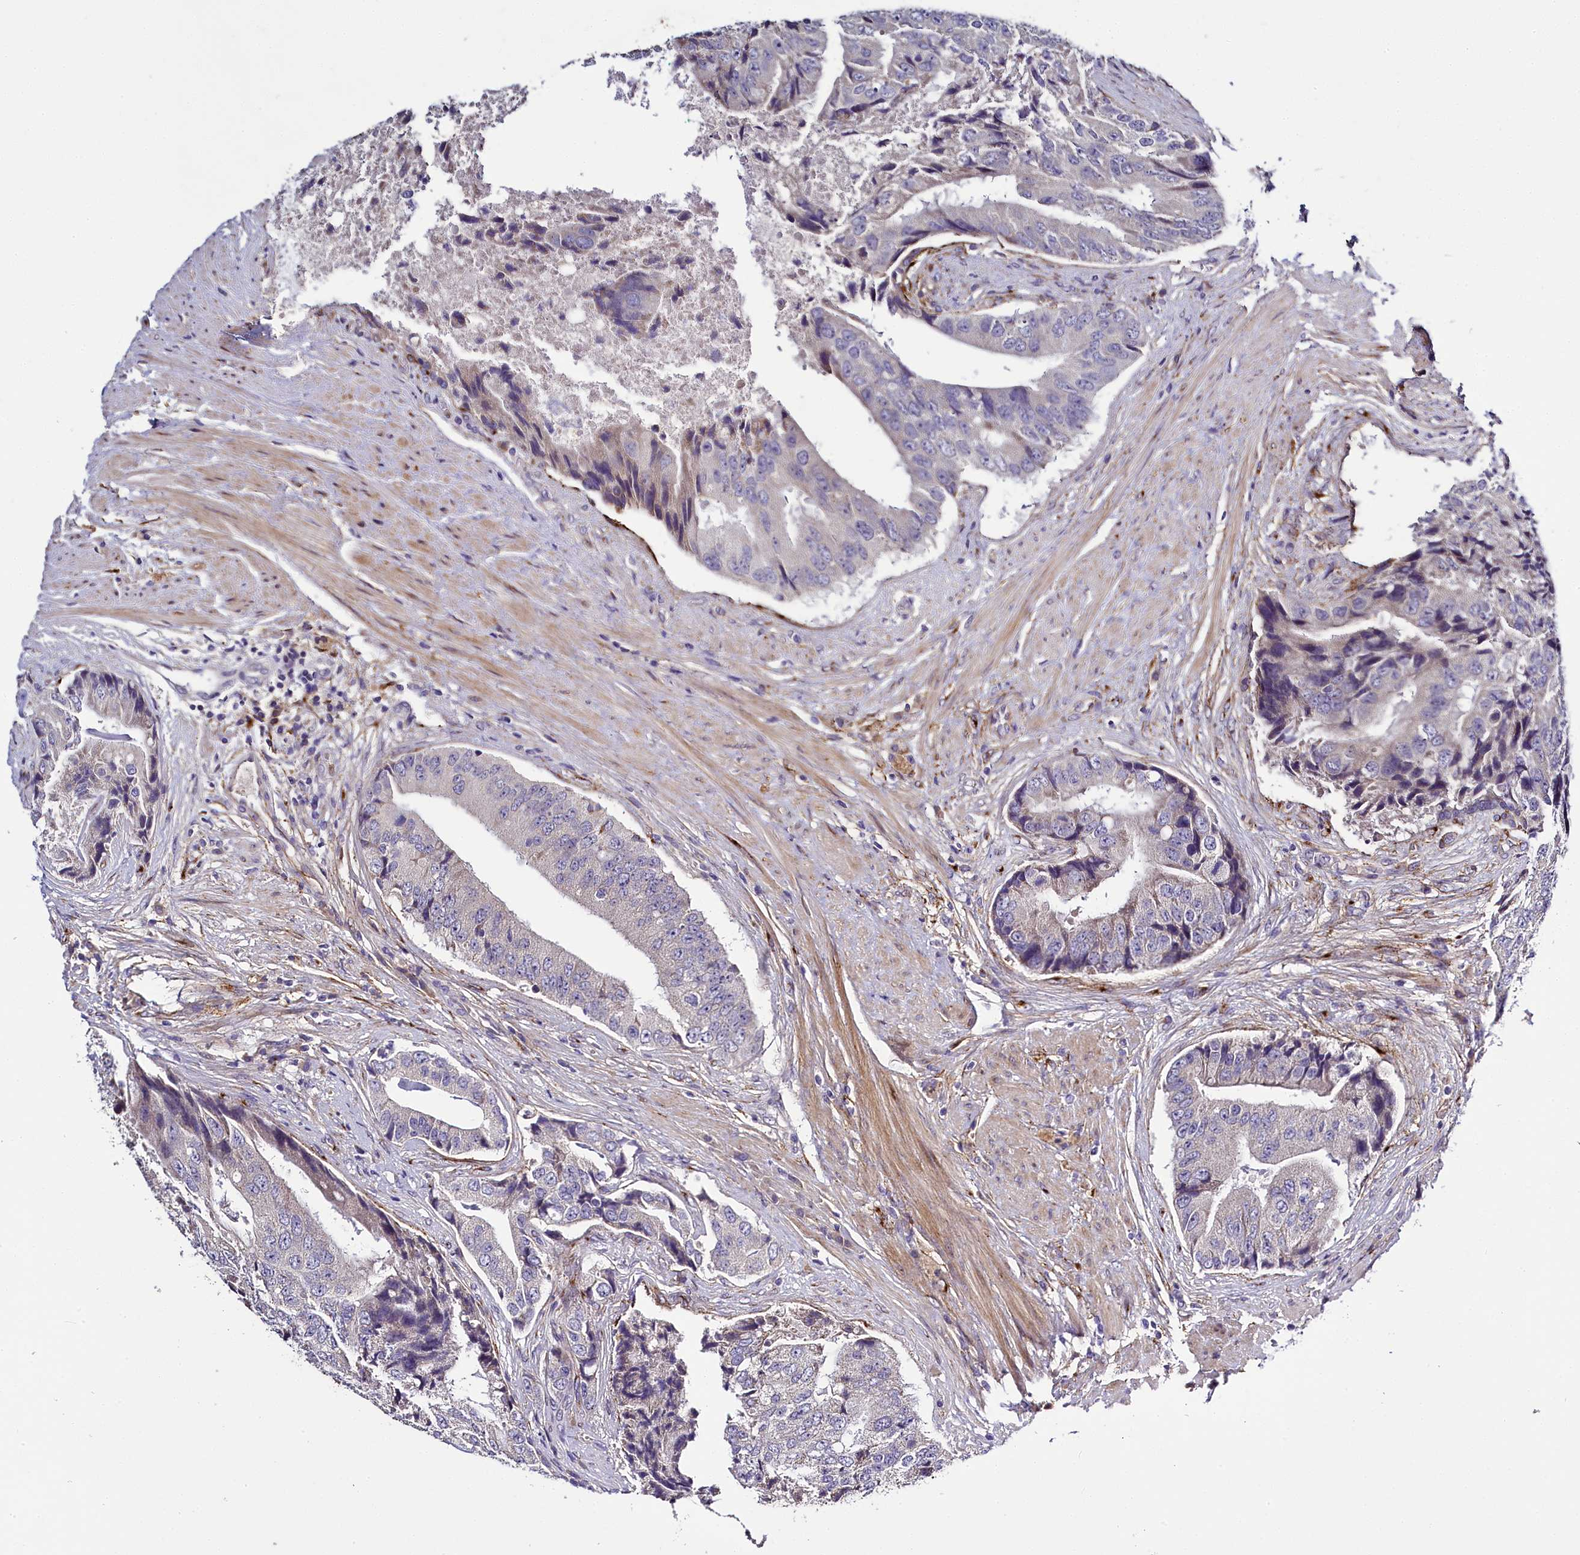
{"staining": {"intensity": "negative", "quantity": "none", "location": "none"}, "tissue": "prostate cancer", "cell_type": "Tumor cells", "image_type": "cancer", "snomed": [{"axis": "morphology", "description": "Adenocarcinoma, High grade"}, {"axis": "topography", "description": "Prostate"}], "caption": "Immunohistochemistry photomicrograph of neoplastic tissue: human prostate cancer stained with DAB reveals no significant protein expression in tumor cells.", "gene": "MRC2", "patient": {"sex": "male", "age": 70}}